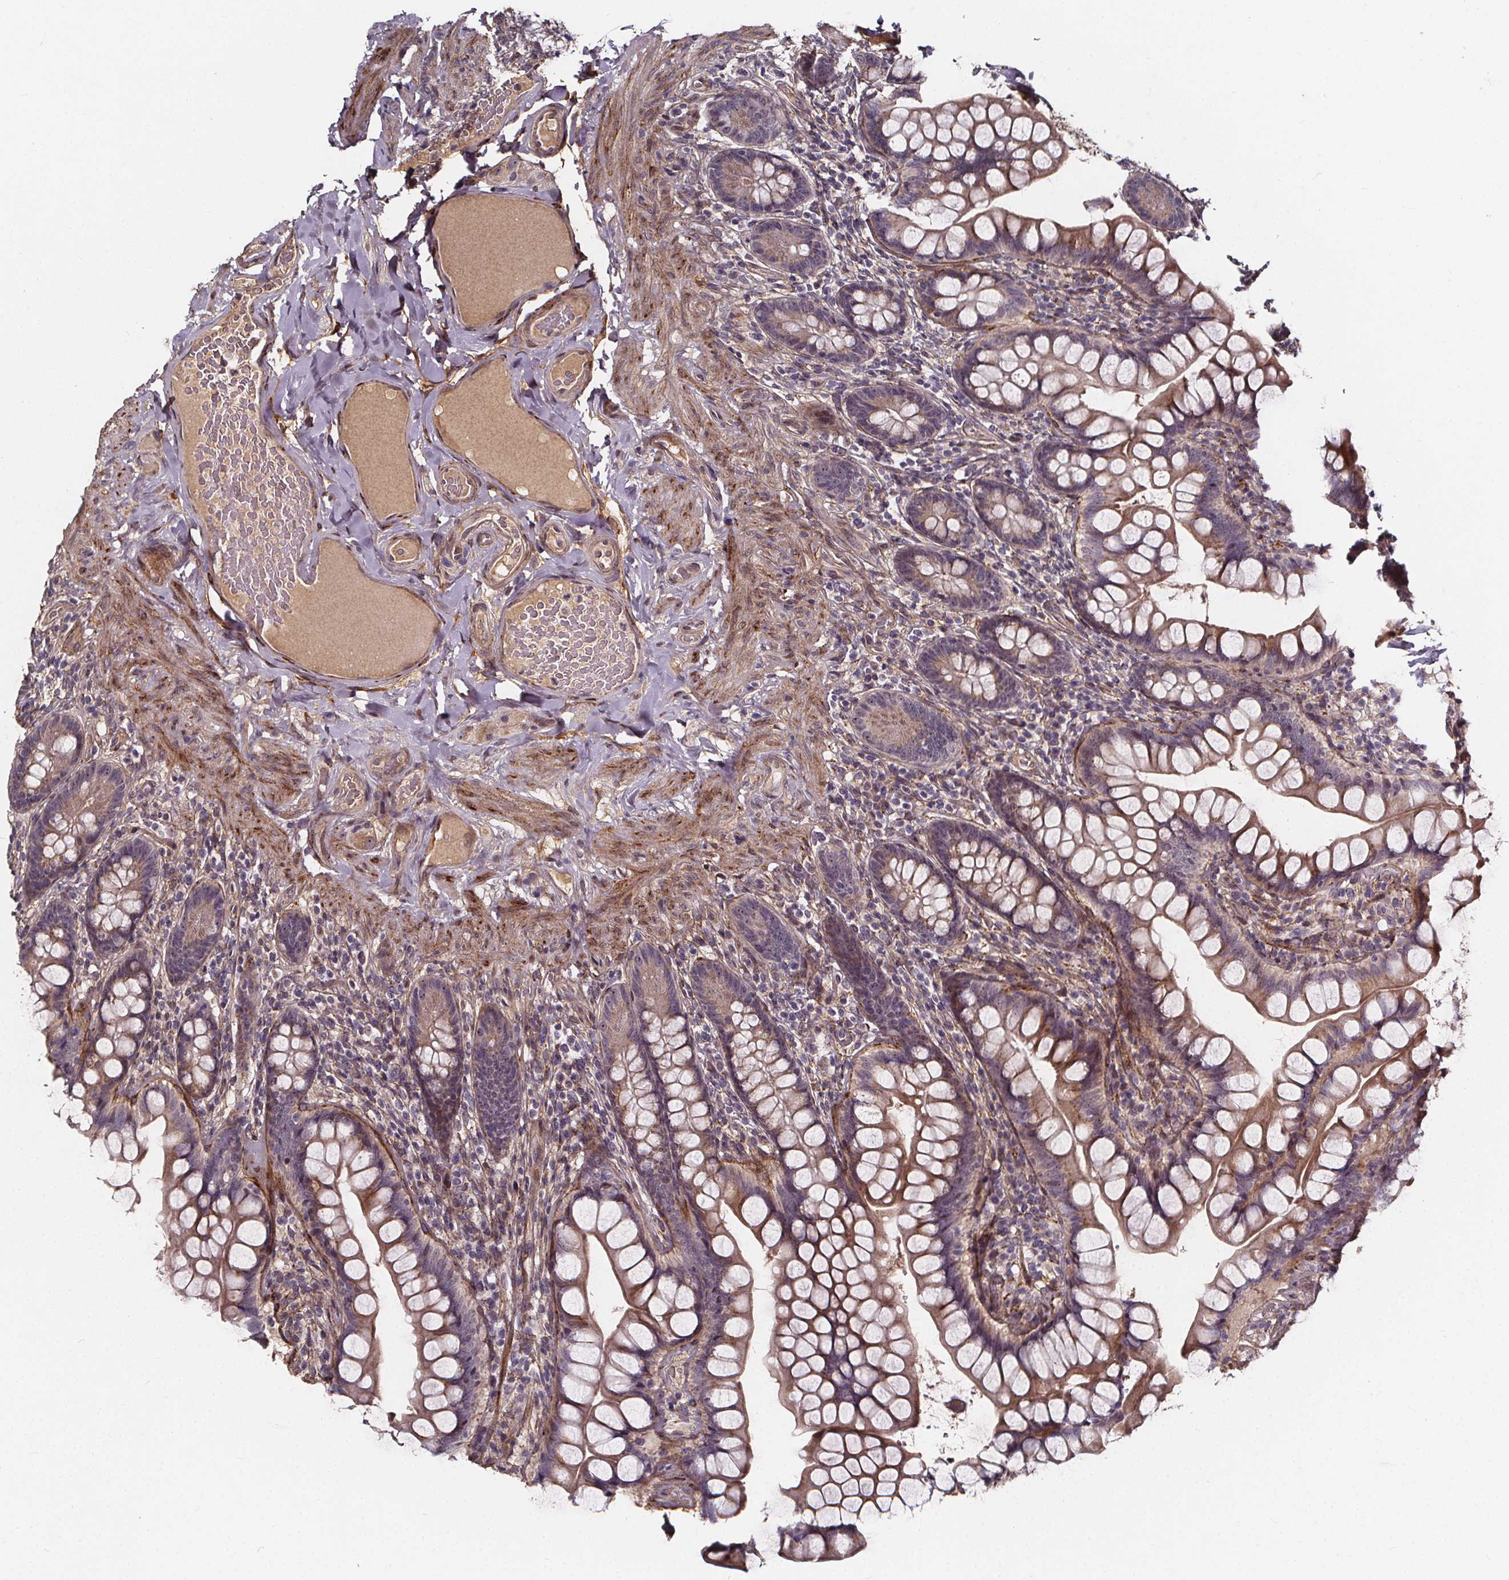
{"staining": {"intensity": "moderate", "quantity": "25%-75%", "location": "cytoplasmic/membranous"}, "tissue": "small intestine", "cell_type": "Glandular cells", "image_type": "normal", "snomed": [{"axis": "morphology", "description": "Normal tissue, NOS"}, {"axis": "topography", "description": "Small intestine"}], "caption": "Glandular cells display moderate cytoplasmic/membranous positivity in approximately 25%-75% of cells in normal small intestine. (Stains: DAB (3,3'-diaminobenzidine) in brown, nuclei in blue, Microscopy: brightfield microscopy at high magnification).", "gene": "AEBP1", "patient": {"sex": "male", "age": 70}}